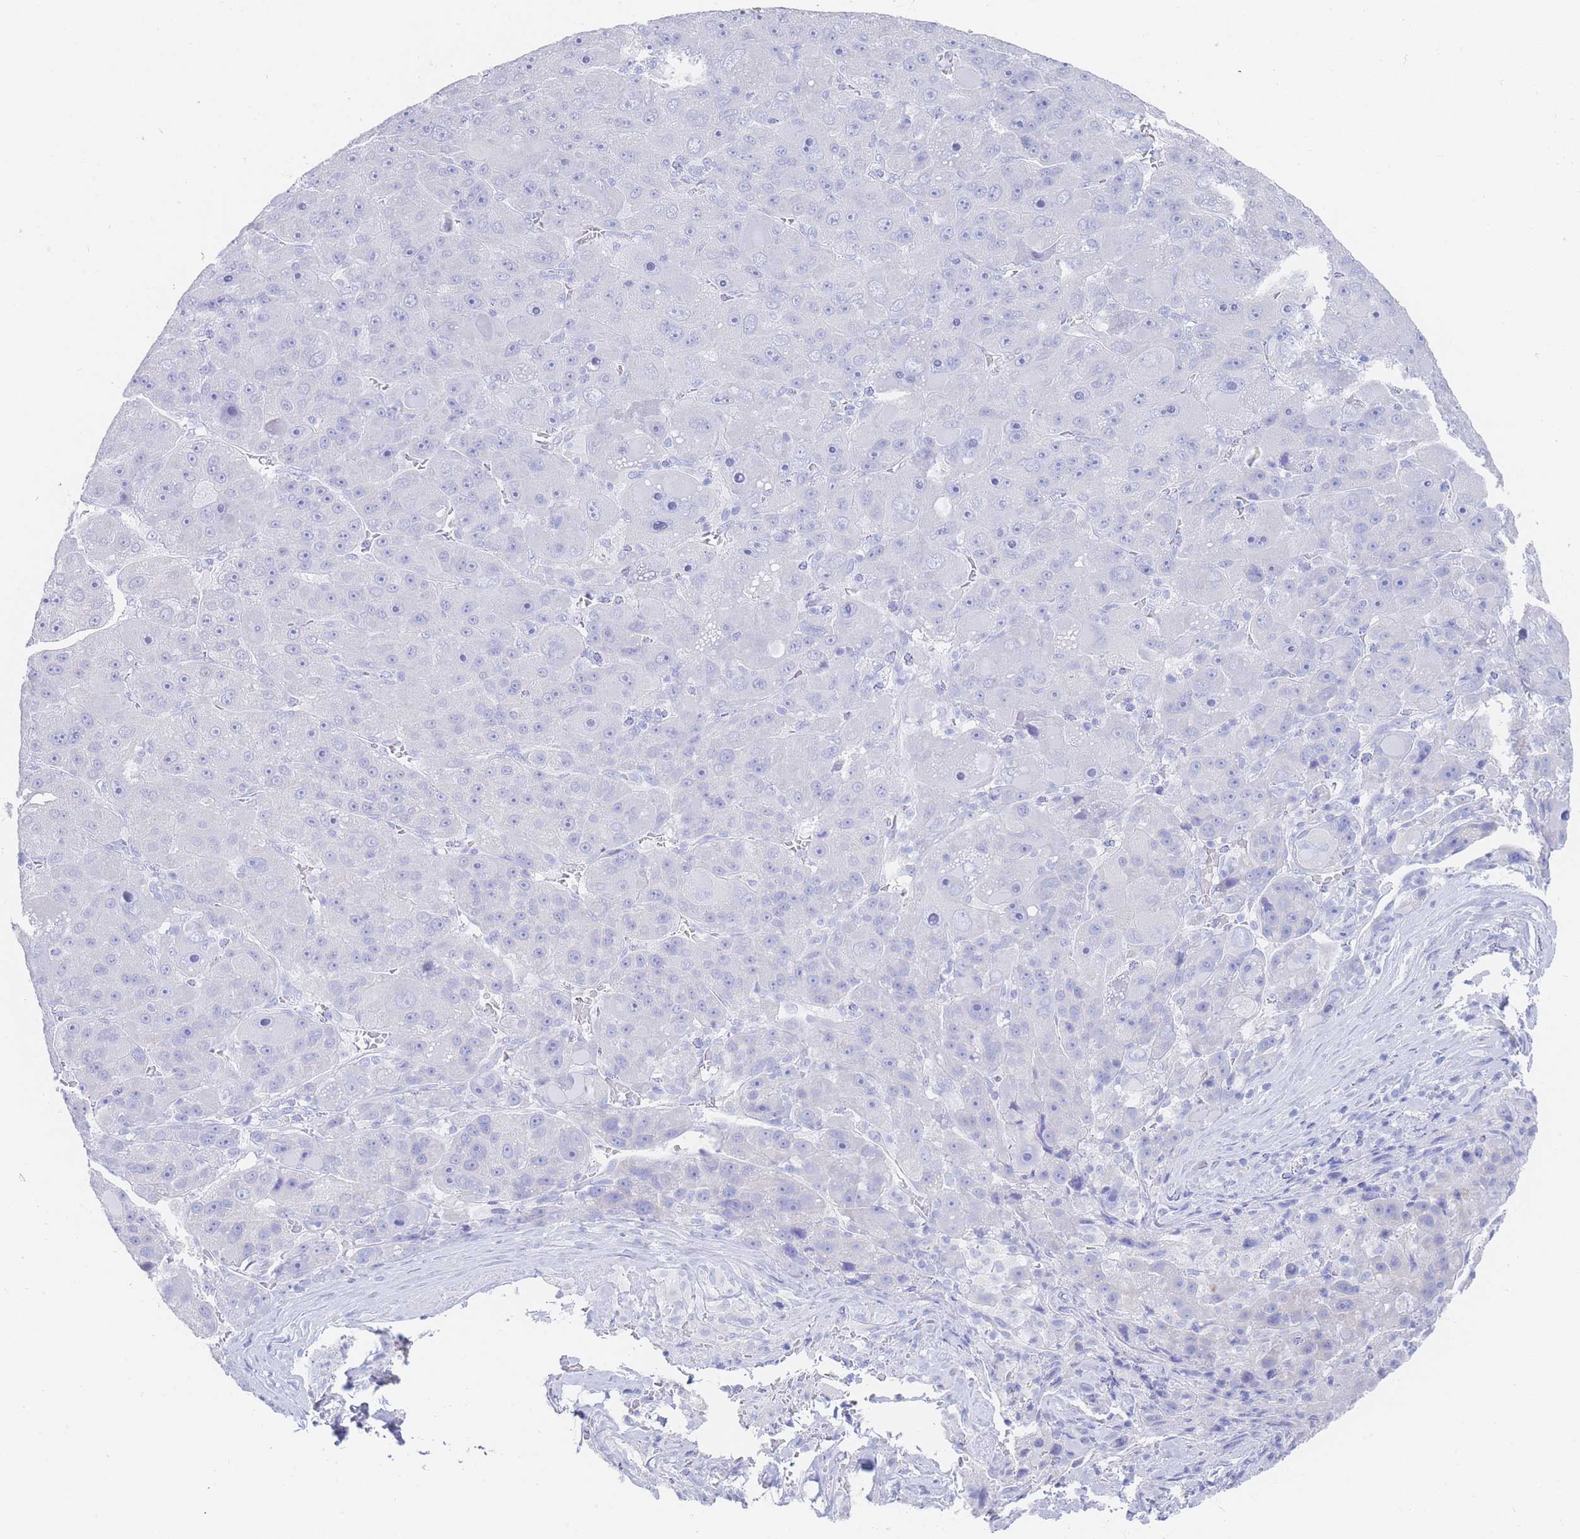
{"staining": {"intensity": "negative", "quantity": "none", "location": "none"}, "tissue": "liver cancer", "cell_type": "Tumor cells", "image_type": "cancer", "snomed": [{"axis": "morphology", "description": "Carcinoma, Hepatocellular, NOS"}, {"axis": "topography", "description": "Liver"}], "caption": "Protein analysis of liver cancer (hepatocellular carcinoma) displays no significant positivity in tumor cells.", "gene": "LRRC37A", "patient": {"sex": "male", "age": 76}}